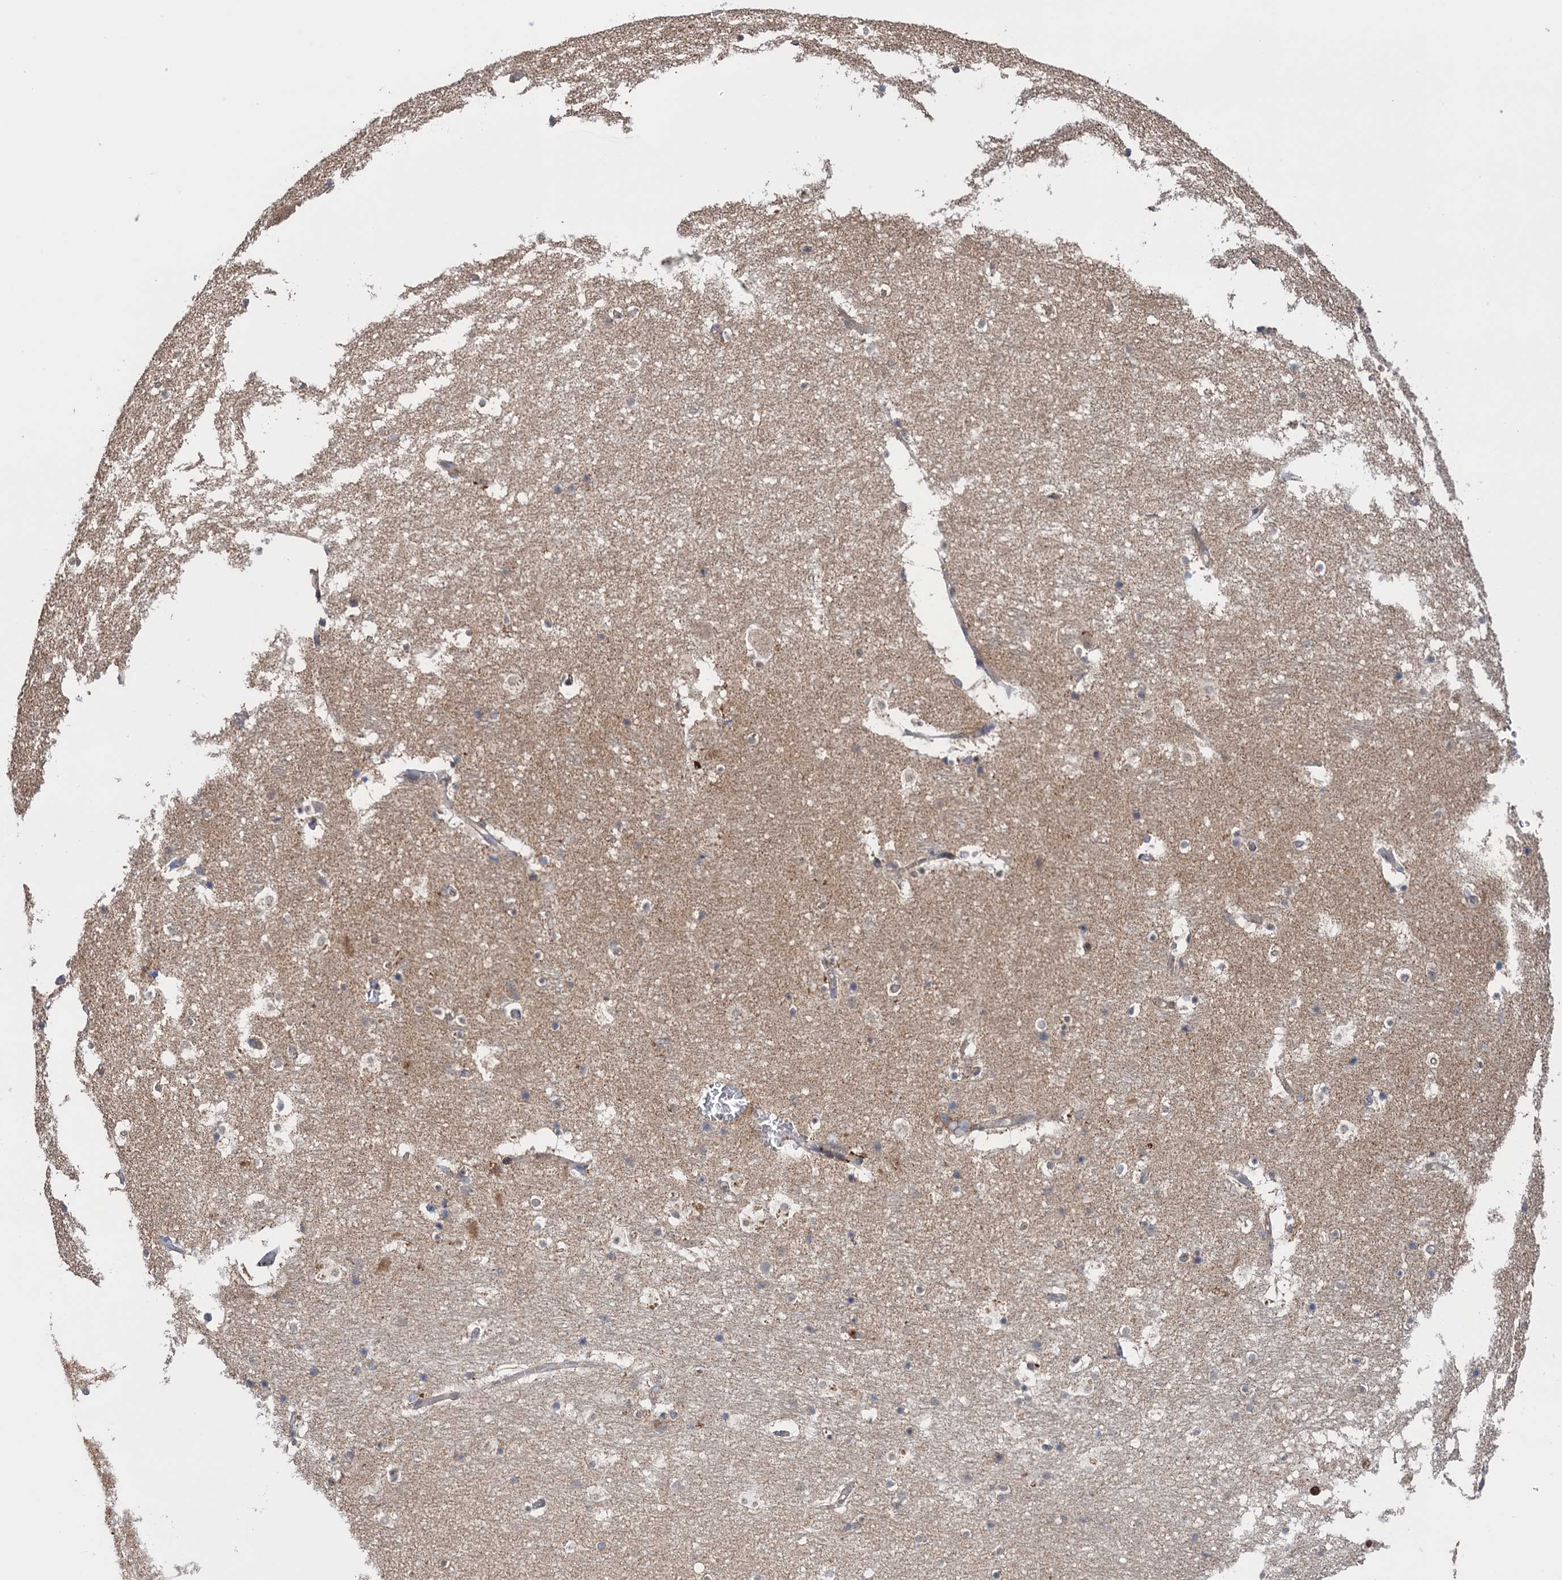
{"staining": {"intensity": "negative", "quantity": "none", "location": "none"}, "tissue": "hippocampus", "cell_type": "Glial cells", "image_type": "normal", "snomed": [{"axis": "morphology", "description": "Normal tissue, NOS"}, {"axis": "topography", "description": "Hippocampus"}], "caption": "Glial cells are negative for protein expression in unremarkable human hippocampus. (Stains: DAB (3,3'-diaminobenzidine) immunohistochemistry with hematoxylin counter stain, Microscopy: brightfield microscopy at high magnification).", "gene": "WDR88", "patient": {"sex": "female", "age": 52}}